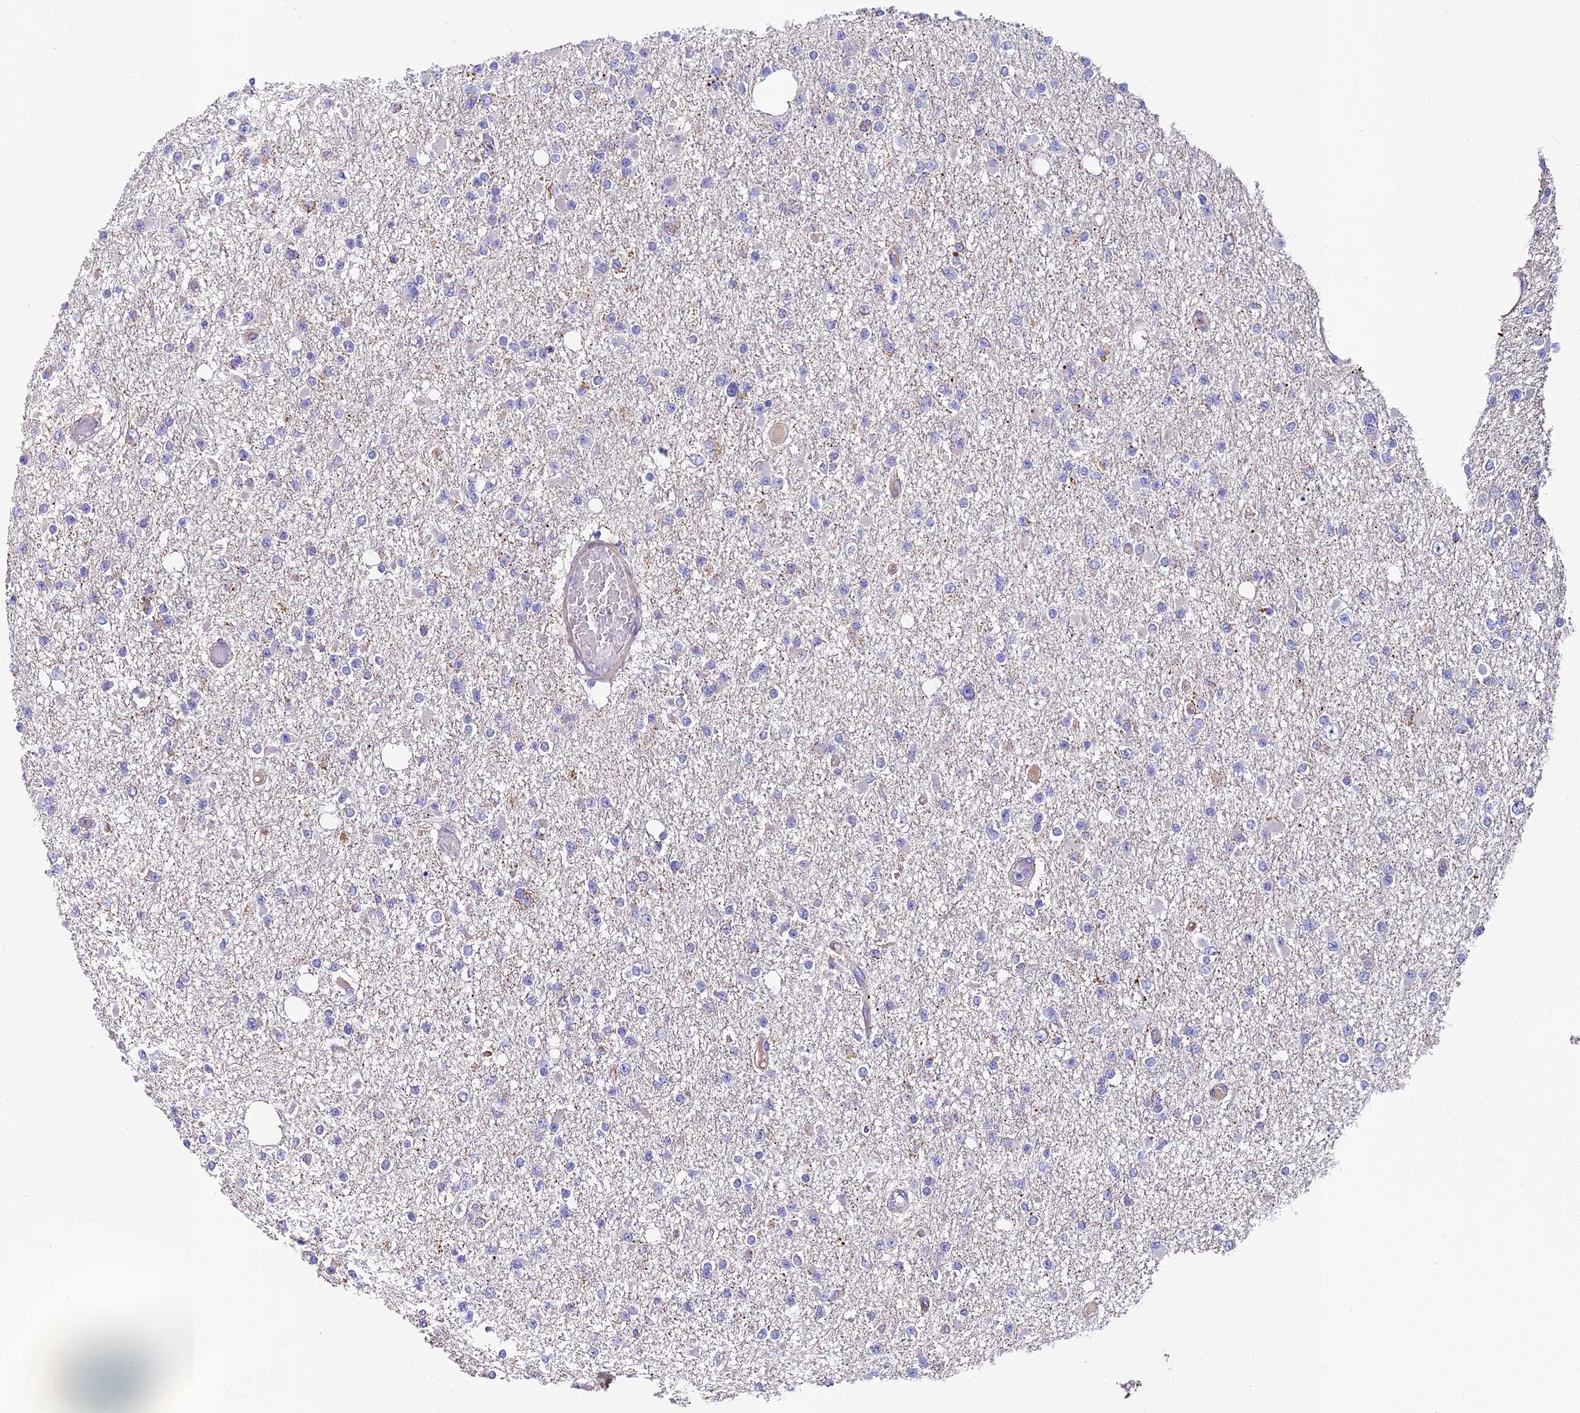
{"staining": {"intensity": "negative", "quantity": "none", "location": "none"}, "tissue": "glioma", "cell_type": "Tumor cells", "image_type": "cancer", "snomed": [{"axis": "morphology", "description": "Glioma, malignant, Low grade"}, {"axis": "topography", "description": "Brain"}], "caption": "This is an immunohistochemistry (IHC) photomicrograph of glioma. There is no positivity in tumor cells.", "gene": "PIGU", "patient": {"sex": "female", "age": 22}}